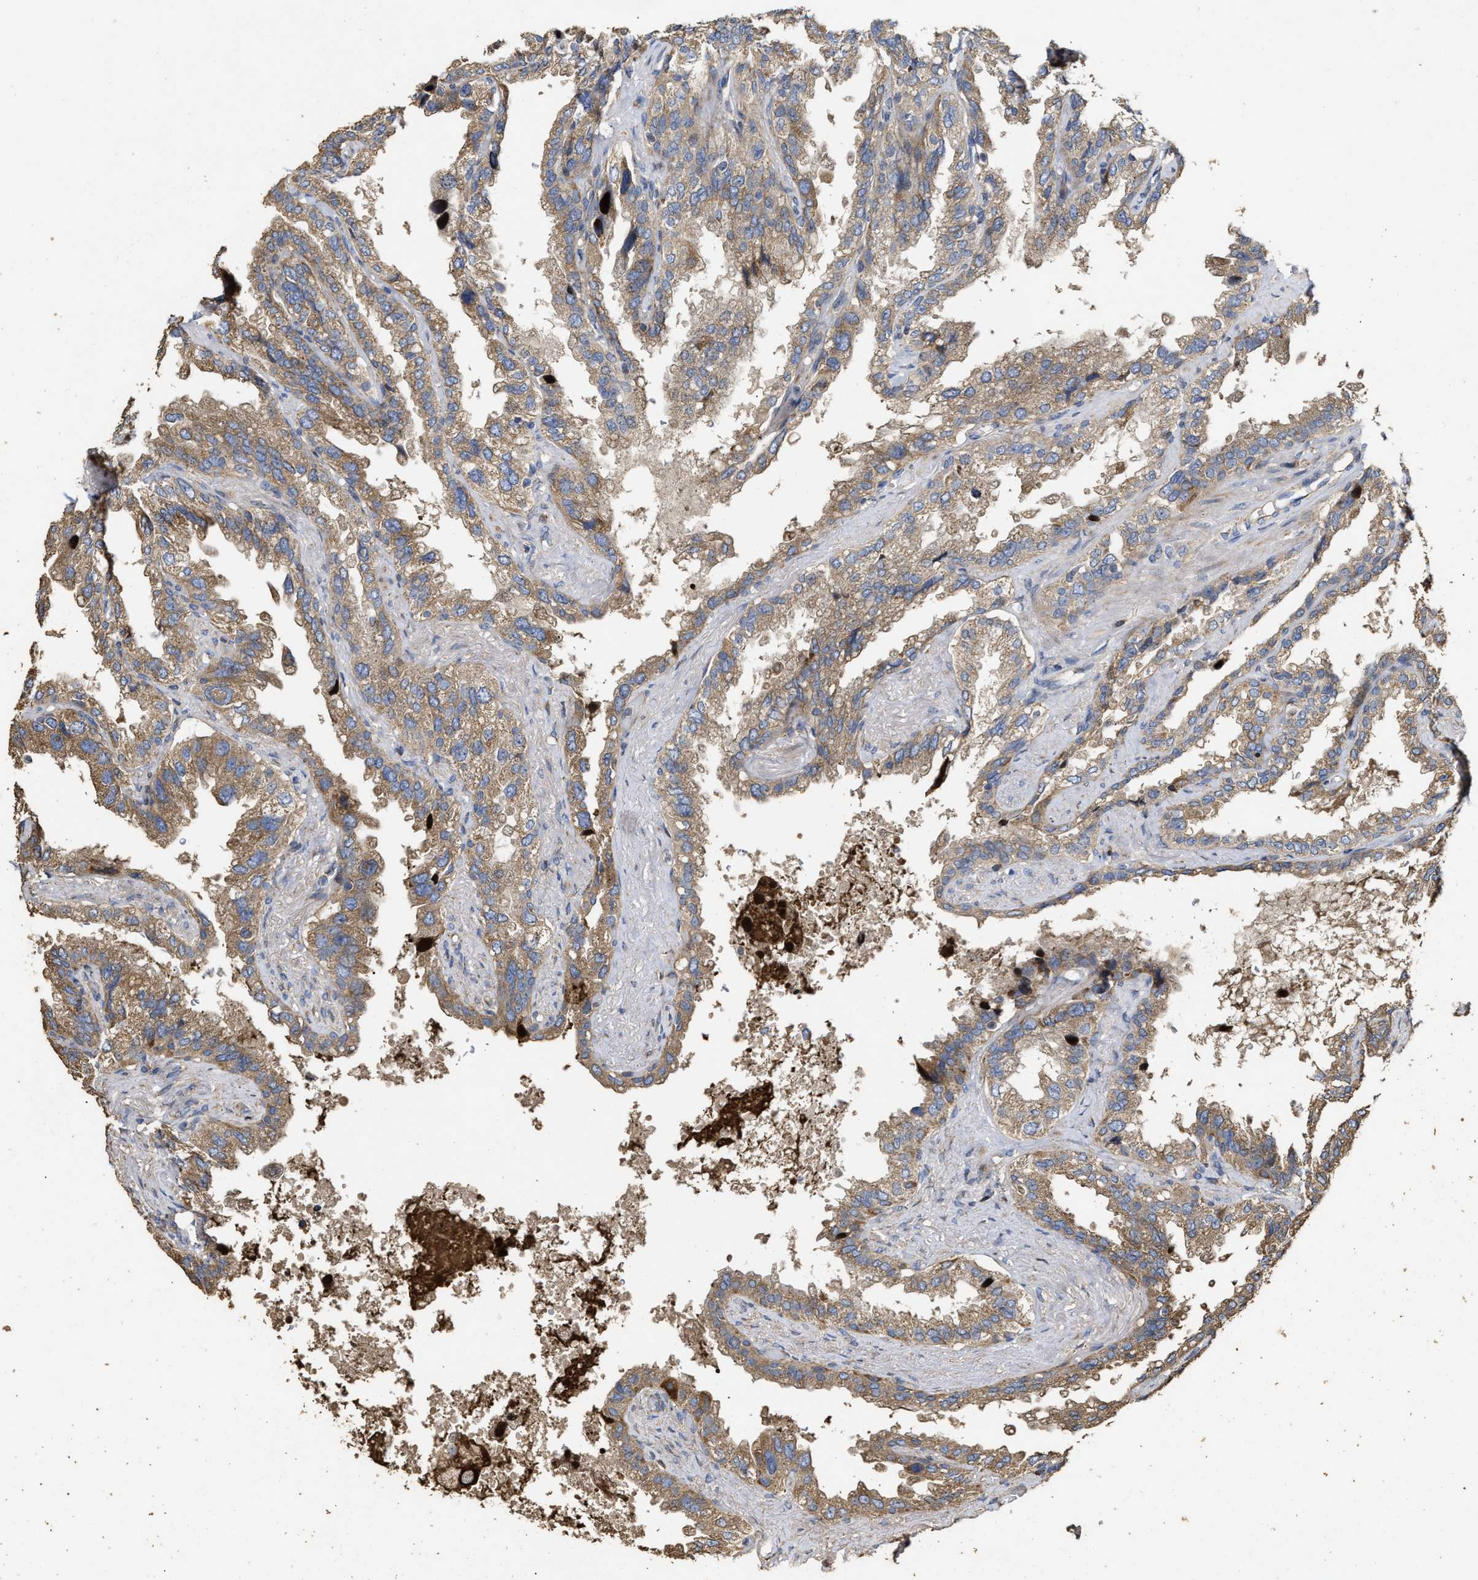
{"staining": {"intensity": "moderate", "quantity": ">75%", "location": "cytoplasmic/membranous"}, "tissue": "seminal vesicle", "cell_type": "Glandular cells", "image_type": "normal", "snomed": [{"axis": "morphology", "description": "Normal tissue, NOS"}, {"axis": "topography", "description": "Seminal veicle"}], "caption": "Glandular cells display medium levels of moderate cytoplasmic/membranous expression in approximately >75% of cells in benign human seminal vesicle.", "gene": "NAV1", "patient": {"sex": "male", "age": 68}}